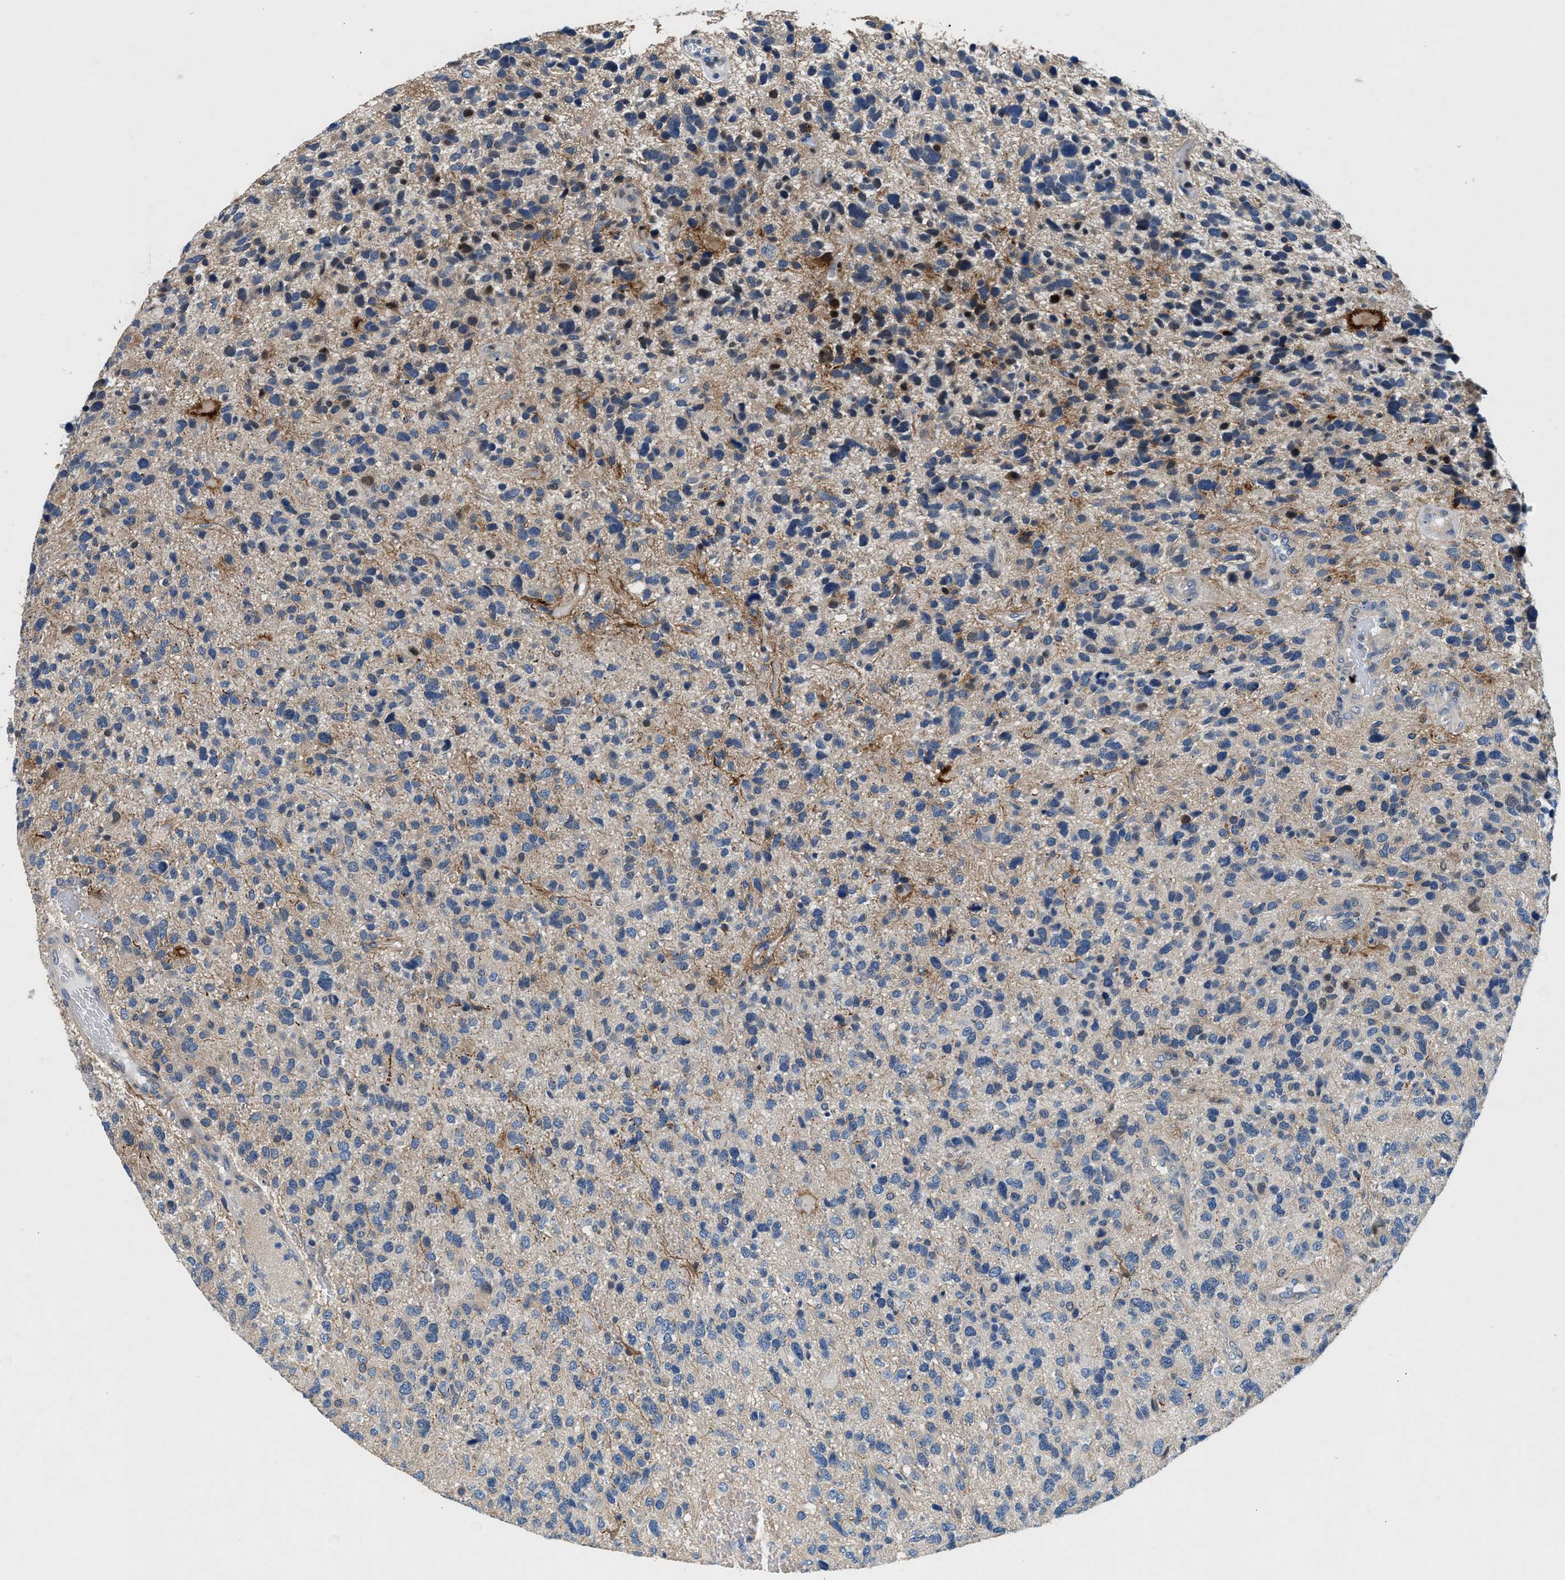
{"staining": {"intensity": "weak", "quantity": "<25%", "location": "cytoplasmic/membranous,nuclear"}, "tissue": "glioma", "cell_type": "Tumor cells", "image_type": "cancer", "snomed": [{"axis": "morphology", "description": "Glioma, malignant, High grade"}, {"axis": "topography", "description": "Brain"}], "caption": "High power microscopy histopathology image of an immunohistochemistry (IHC) micrograph of high-grade glioma (malignant), revealing no significant expression in tumor cells.", "gene": "COPS2", "patient": {"sex": "female", "age": 58}}